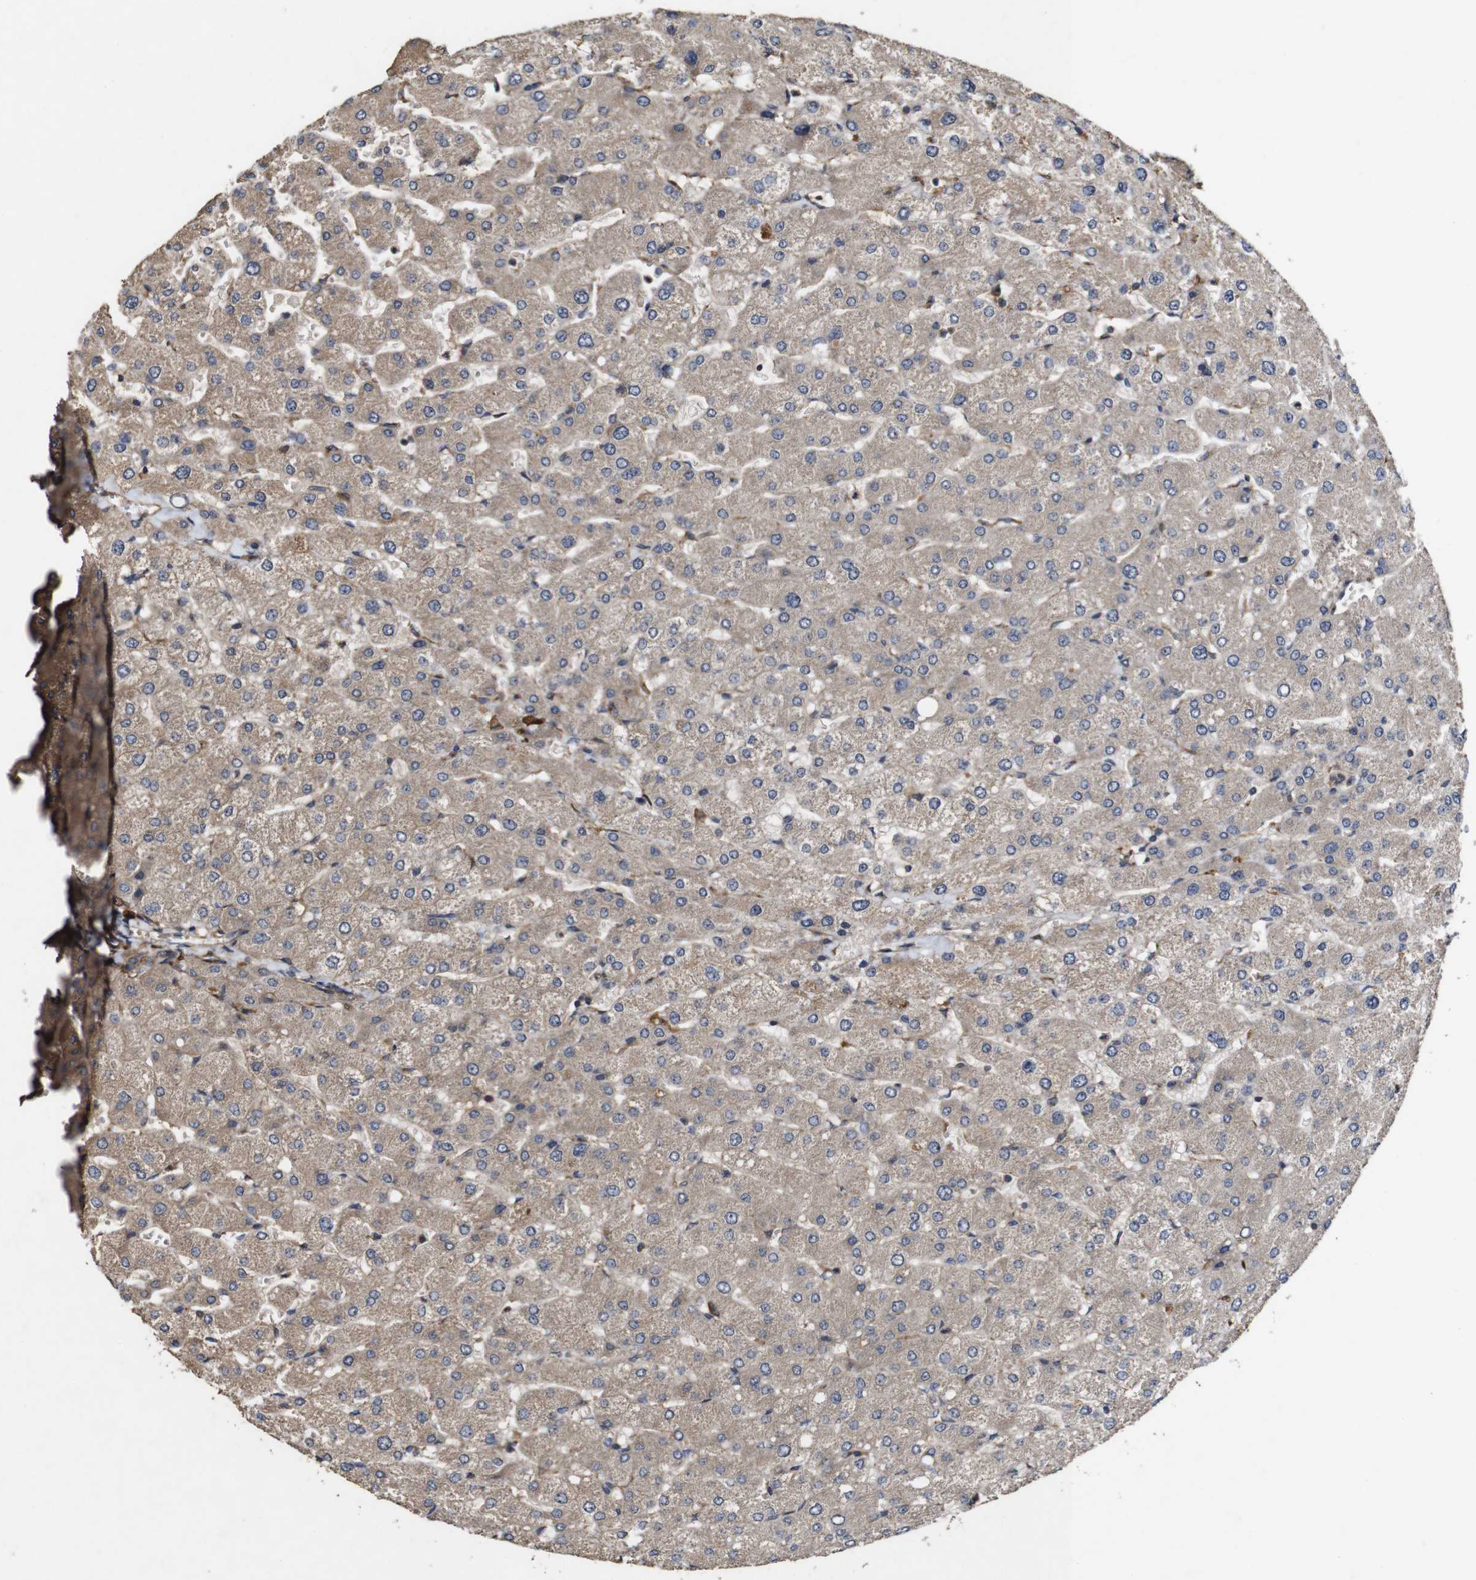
{"staining": {"intensity": "moderate", "quantity": ">75%", "location": "cytoplasmic/membranous"}, "tissue": "liver", "cell_type": "Cholangiocytes", "image_type": "normal", "snomed": [{"axis": "morphology", "description": "Normal tissue, NOS"}, {"axis": "topography", "description": "Liver"}], "caption": "A brown stain highlights moderate cytoplasmic/membranous expression of a protein in cholangiocytes of unremarkable liver.", "gene": "GSDME", "patient": {"sex": "male", "age": 55}}